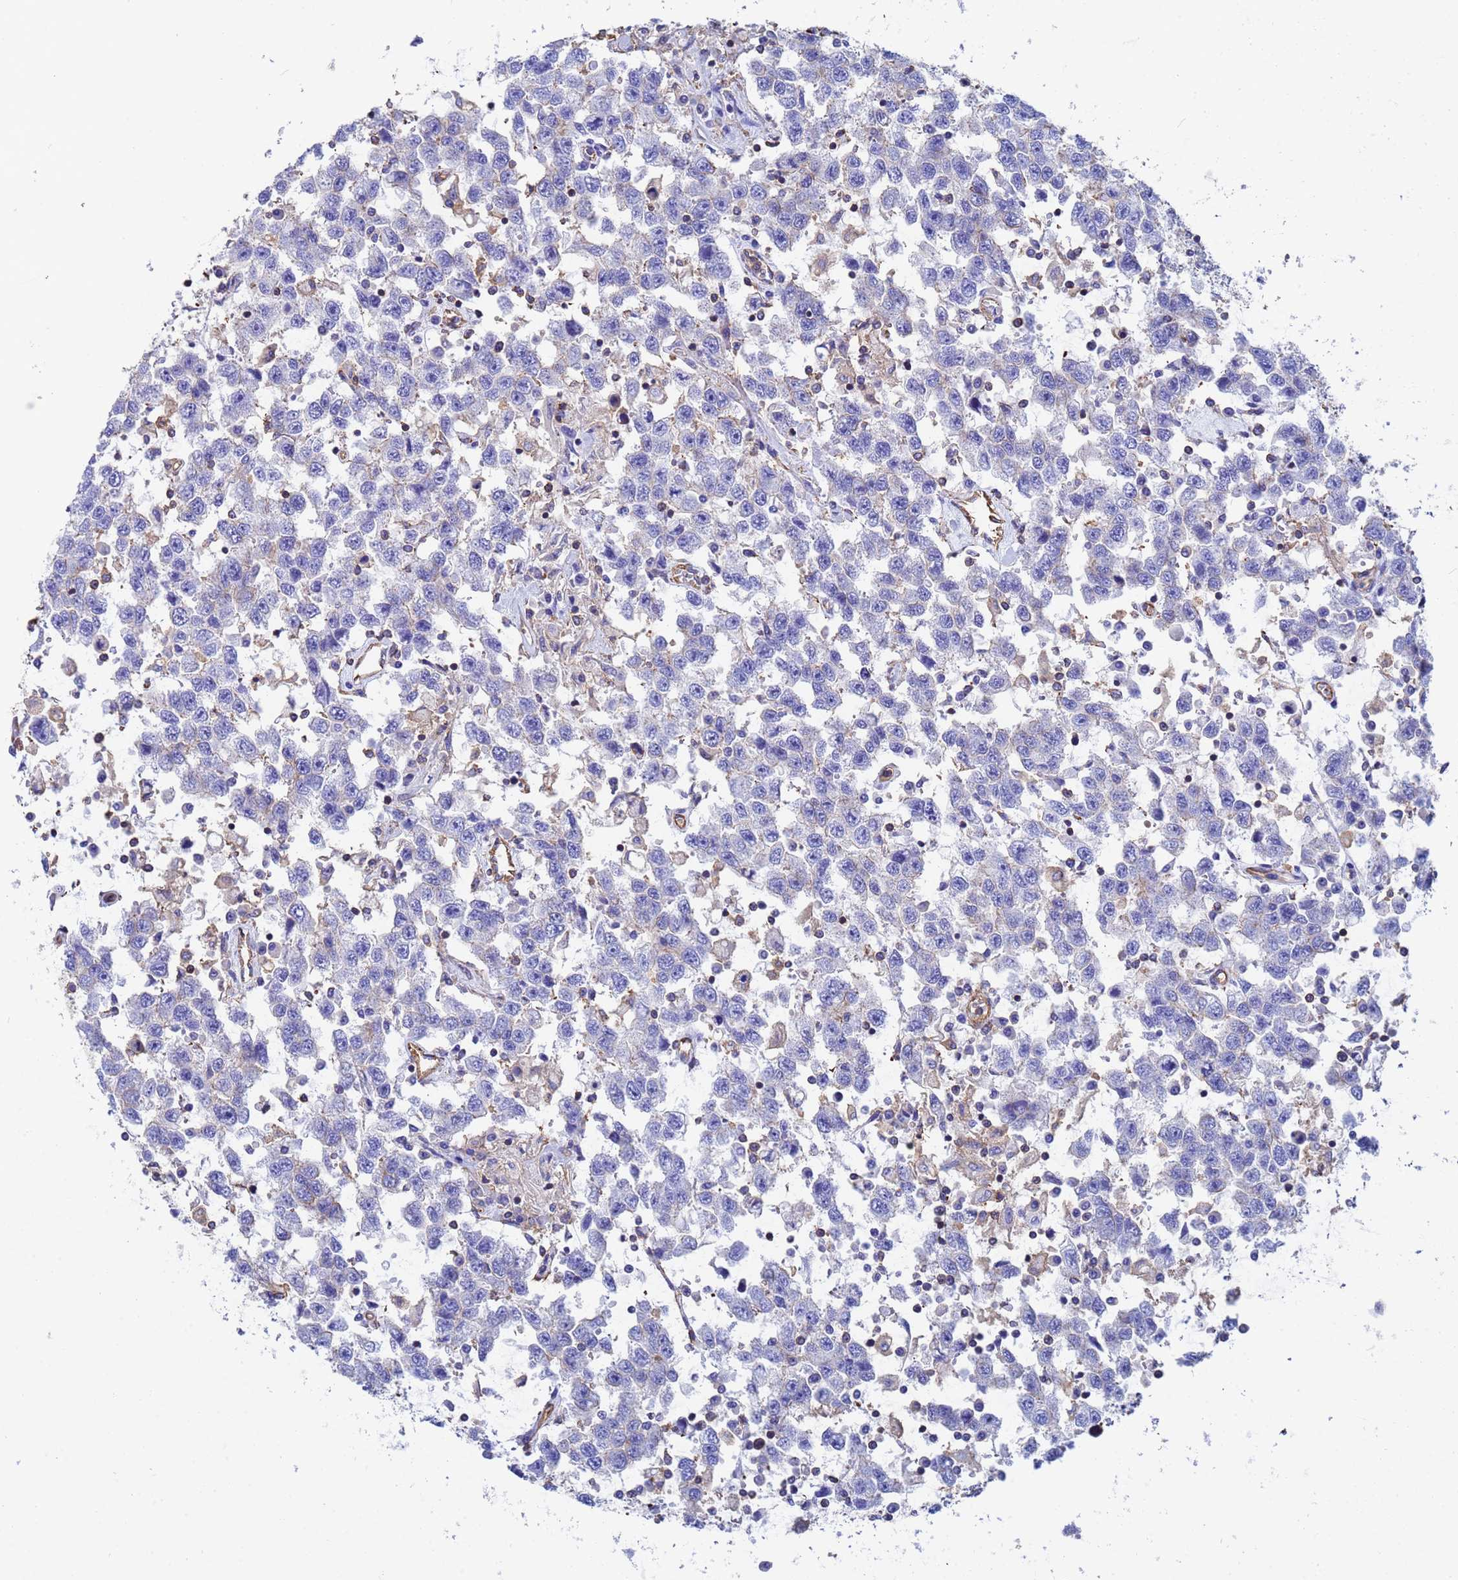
{"staining": {"intensity": "negative", "quantity": "none", "location": "none"}, "tissue": "testis cancer", "cell_type": "Tumor cells", "image_type": "cancer", "snomed": [{"axis": "morphology", "description": "Seminoma, NOS"}, {"axis": "topography", "description": "Testis"}], "caption": "Human testis cancer (seminoma) stained for a protein using IHC demonstrates no staining in tumor cells.", "gene": "MYL12A", "patient": {"sex": "male", "age": 41}}